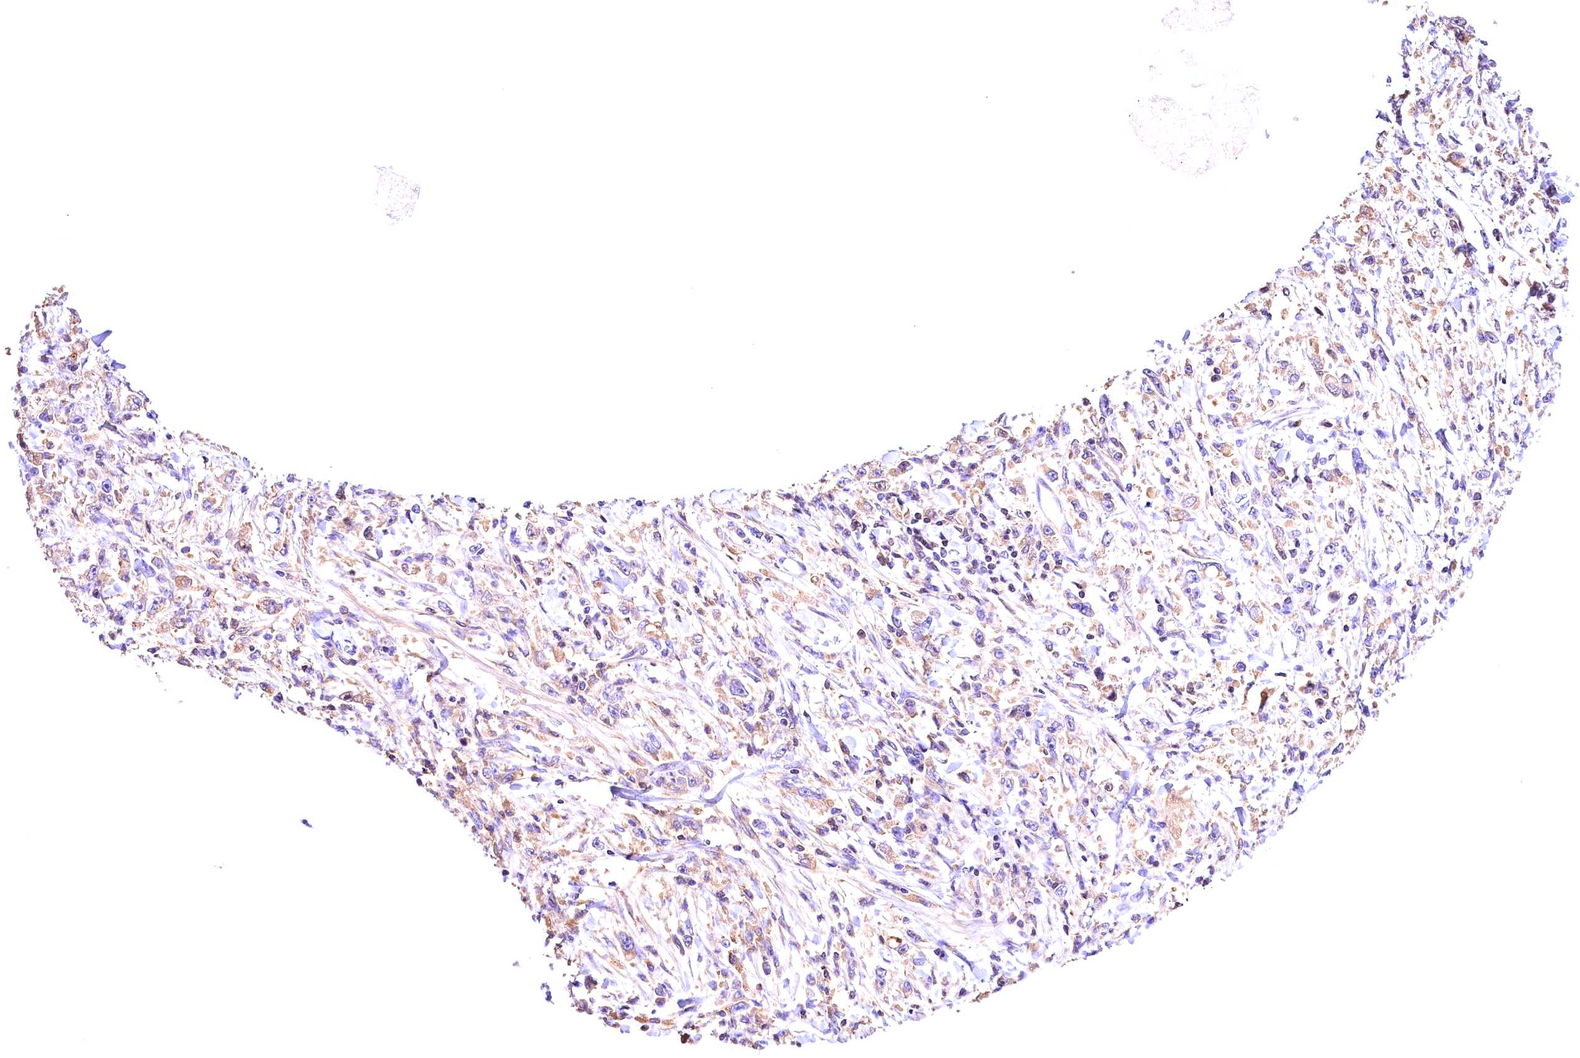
{"staining": {"intensity": "weak", "quantity": "25%-75%", "location": "cytoplasmic/membranous"}, "tissue": "stomach cancer", "cell_type": "Tumor cells", "image_type": "cancer", "snomed": [{"axis": "morphology", "description": "Adenocarcinoma, NOS"}, {"axis": "topography", "description": "Stomach"}], "caption": "Protein expression analysis of stomach adenocarcinoma shows weak cytoplasmic/membranous expression in about 25%-75% of tumor cells. (DAB (3,3'-diaminobenzidine) IHC with brightfield microscopy, high magnification).", "gene": "ARMC6", "patient": {"sex": "female", "age": 59}}